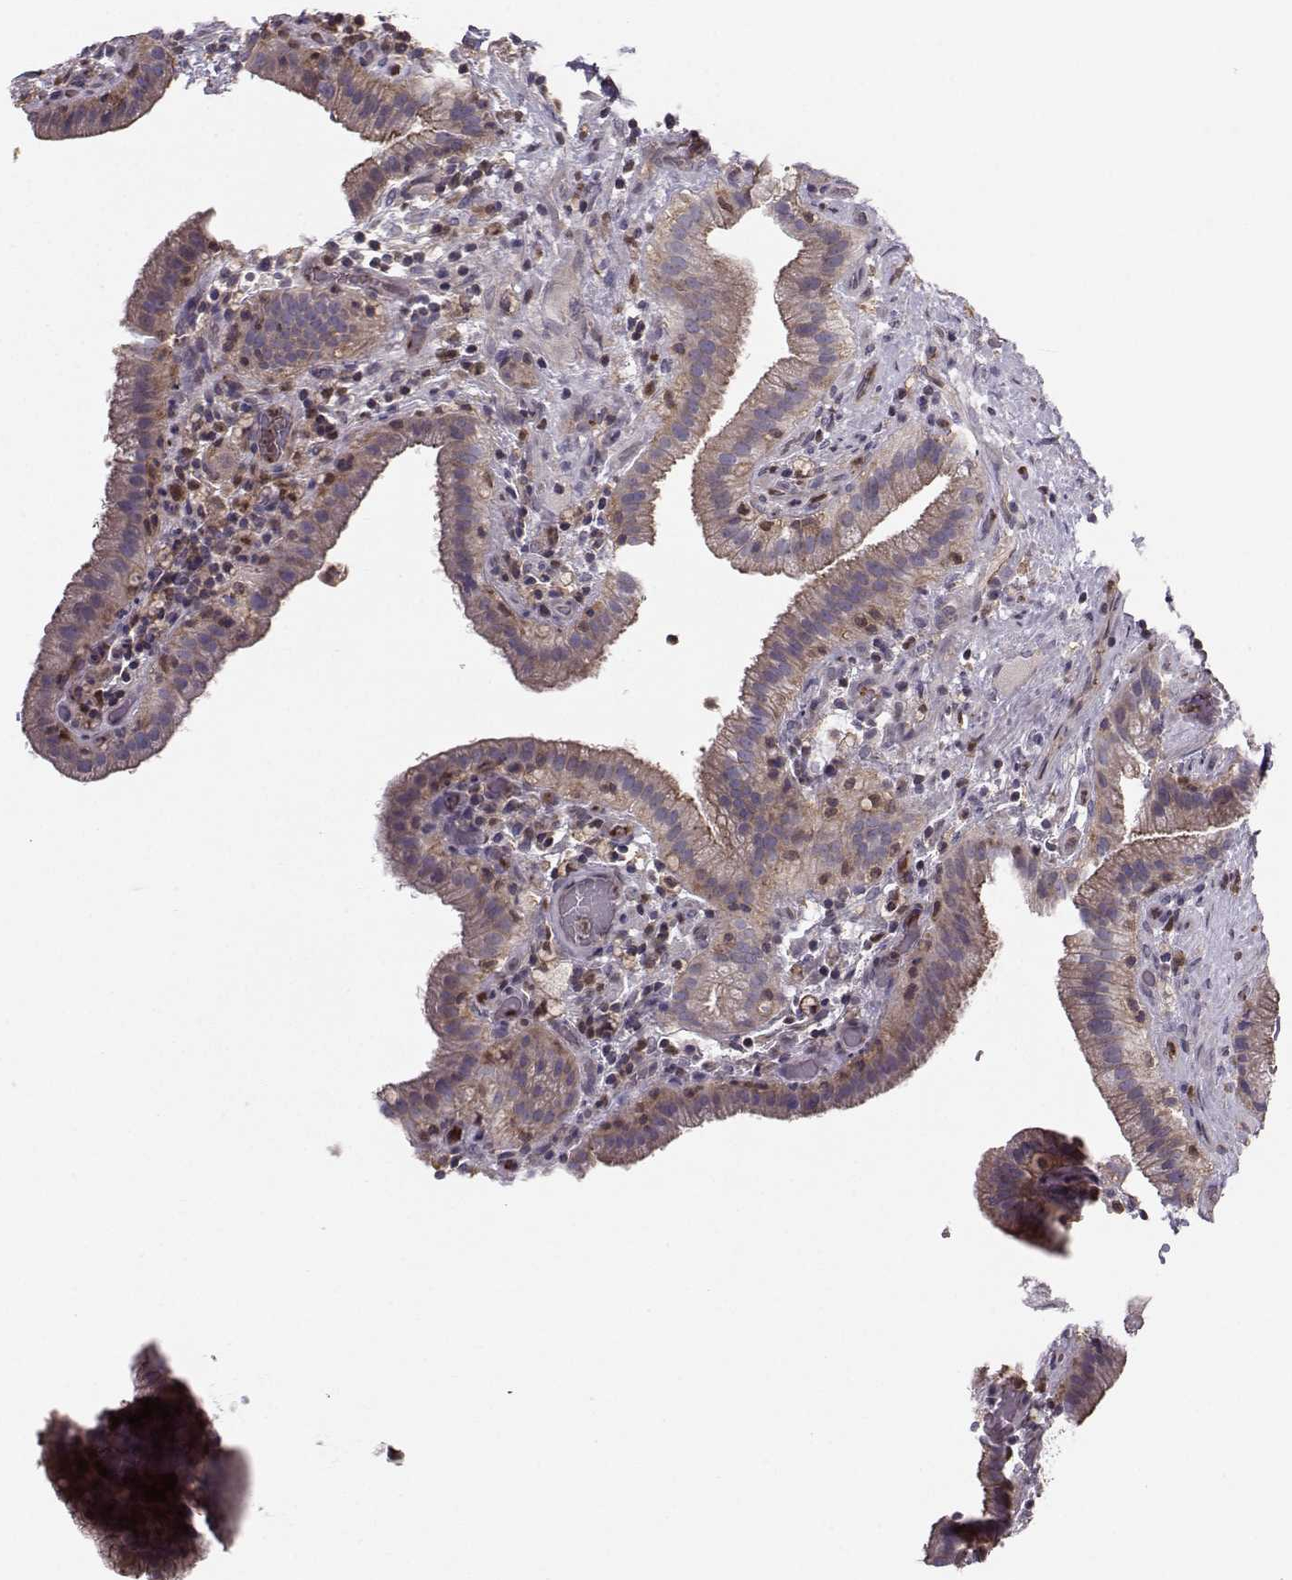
{"staining": {"intensity": "moderate", "quantity": "<25%", "location": "cytoplasmic/membranous"}, "tissue": "gallbladder", "cell_type": "Glandular cells", "image_type": "normal", "snomed": [{"axis": "morphology", "description": "Normal tissue, NOS"}, {"axis": "topography", "description": "Gallbladder"}], "caption": "Gallbladder stained with DAB immunohistochemistry (IHC) shows low levels of moderate cytoplasmic/membranous expression in approximately <25% of glandular cells.", "gene": "ASB16", "patient": {"sex": "male", "age": 62}}